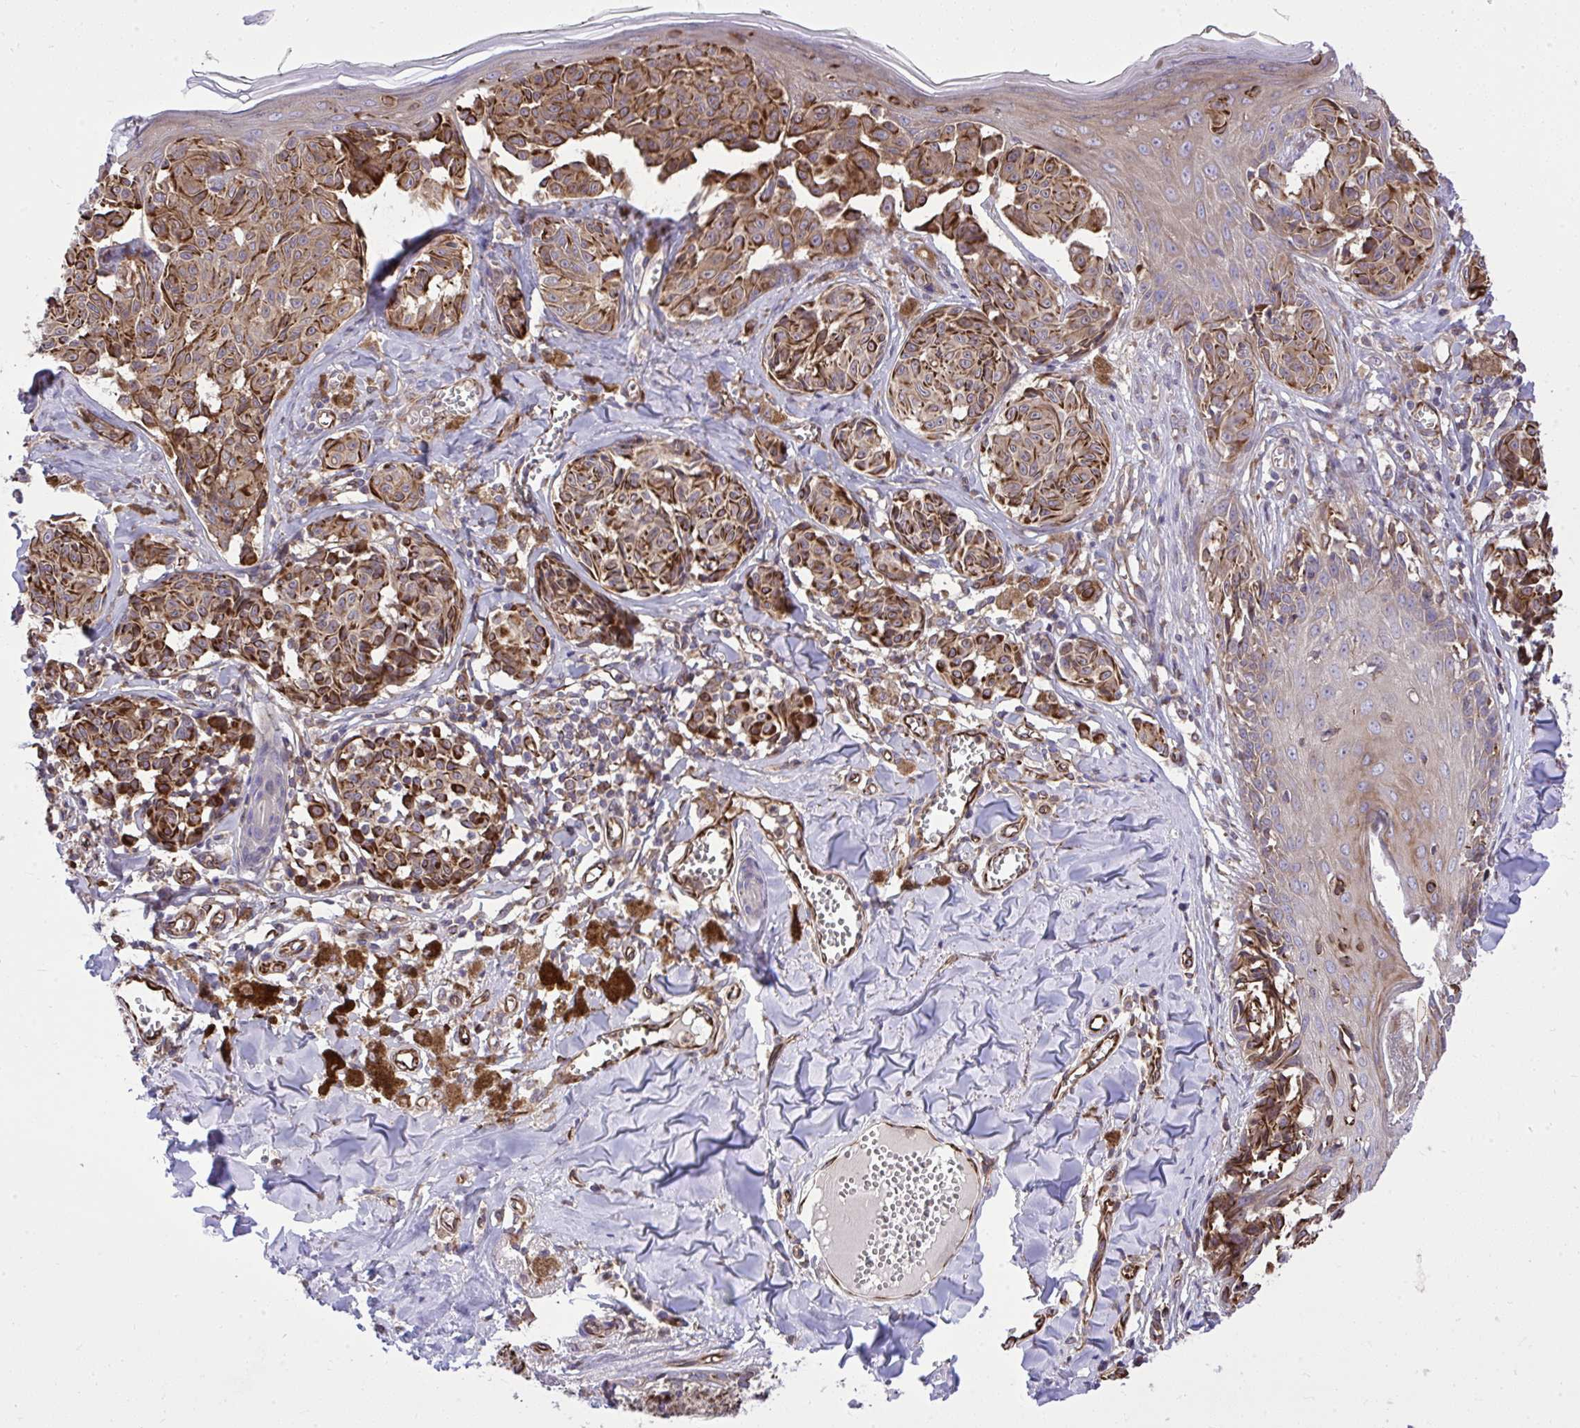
{"staining": {"intensity": "moderate", "quantity": ">75%", "location": "cytoplasmic/membranous"}, "tissue": "melanoma", "cell_type": "Tumor cells", "image_type": "cancer", "snomed": [{"axis": "morphology", "description": "Malignant melanoma, NOS"}, {"axis": "topography", "description": "Skin"}], "caption": "Approximately >75% of tumor cells in melanoma show moderate cytoplasmic/membranous protein positivity as visualized by brown immunohistochemical staining.", "gene": "PAIP2", "patient": {"sex": "female", "age": 43}}